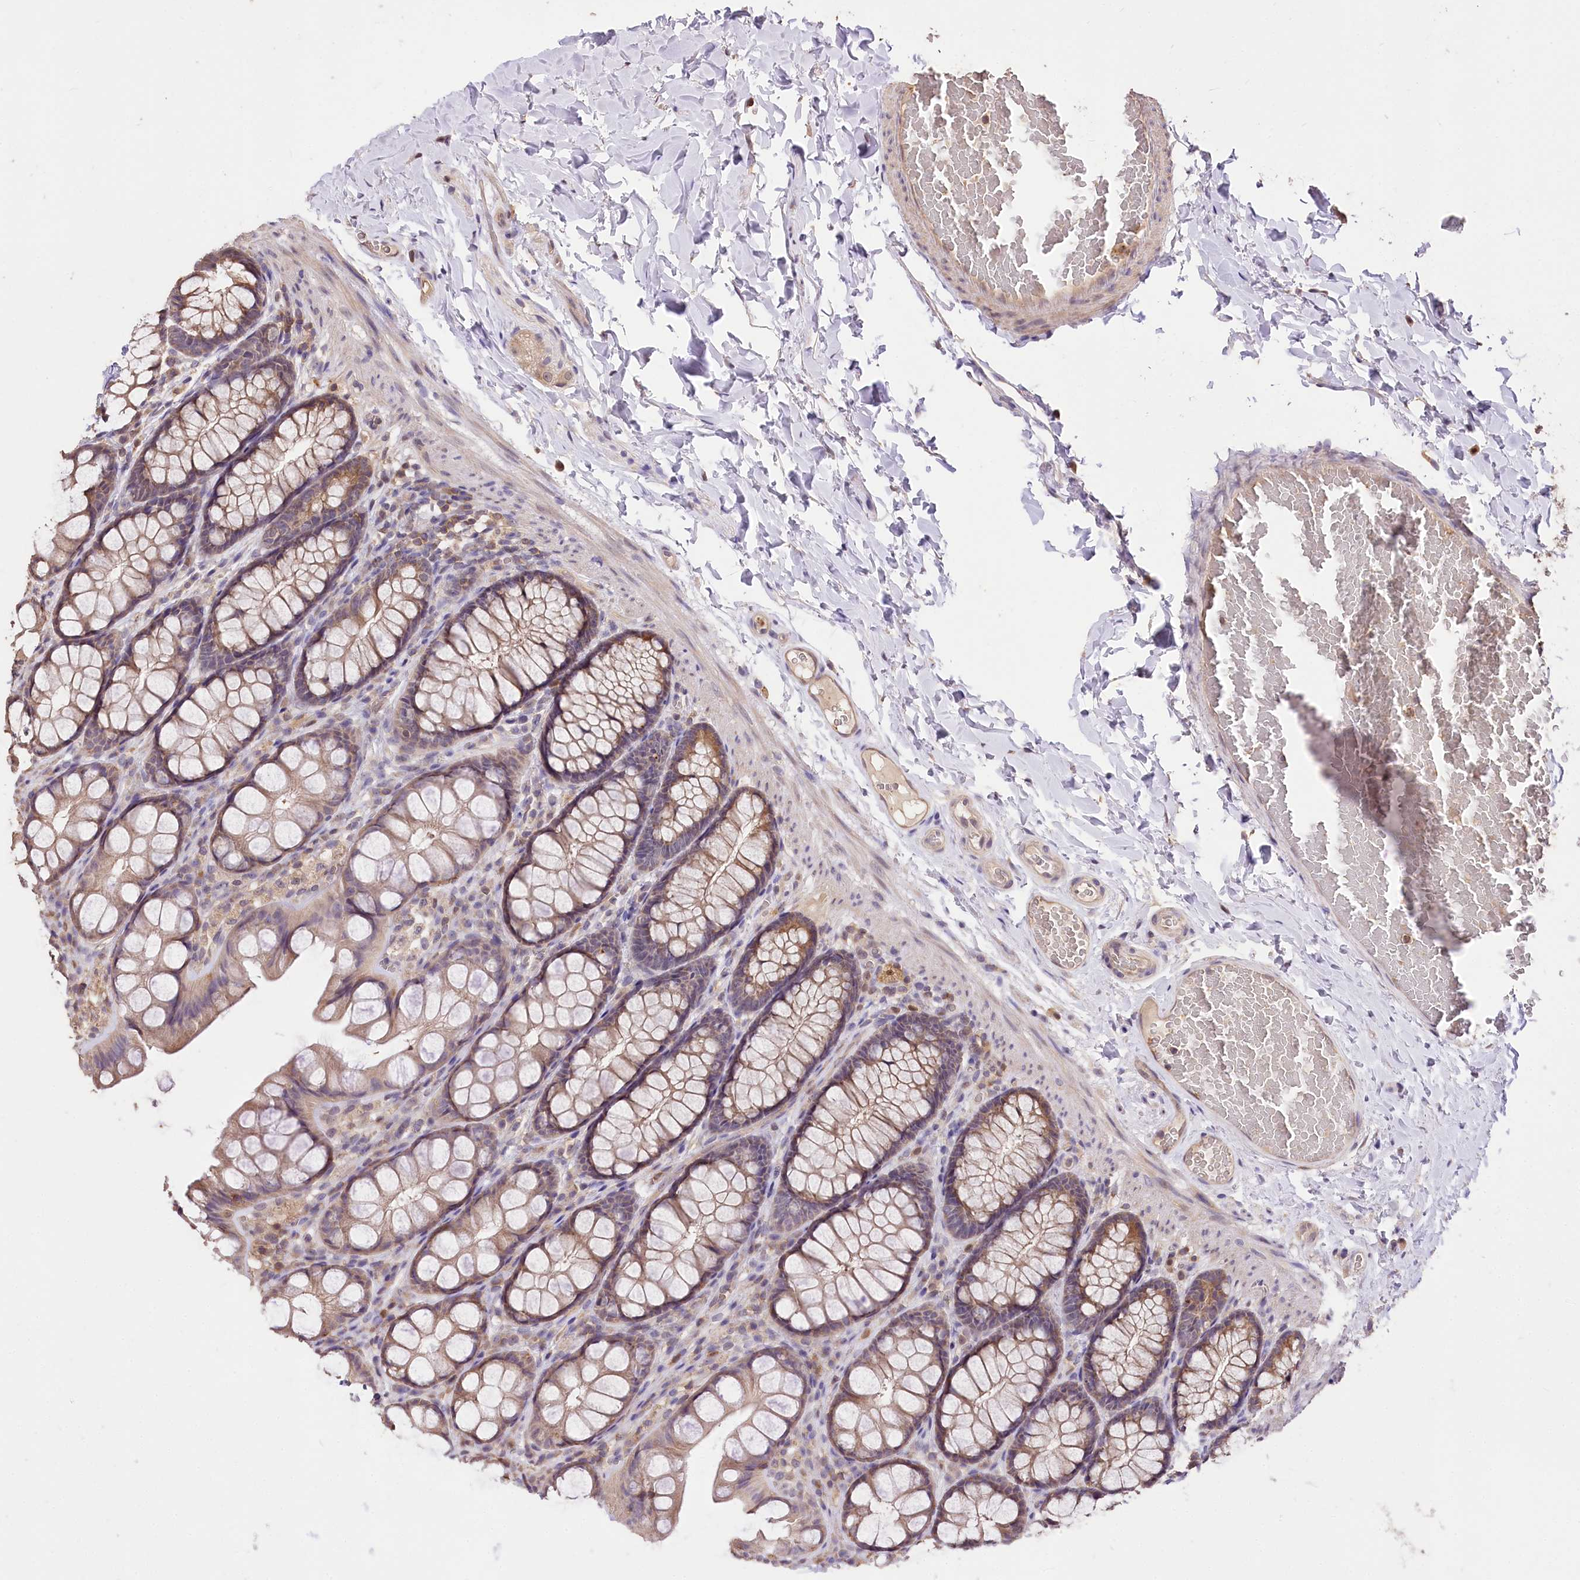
{"staining": {"intensity": "weak", "quantity": ">75%", "location": "cytoplasmic/membranous"}, "tissue": "colon", "cell_type": "Endothelial cells", "image_type": "normal", "snomed": [{"axis": "morphology", "description": "Normal tissue, NOS"}, {"axis": "topography", "description": "Colon"}], "caption": "Immunohistochemical staining of benign human colon reveals low levels of weak cytoplasmic/membranous positivity in about >75% of endothelial cells.", "gene": "SERGEF", "patient": {"sex": "male", "age": 47}}